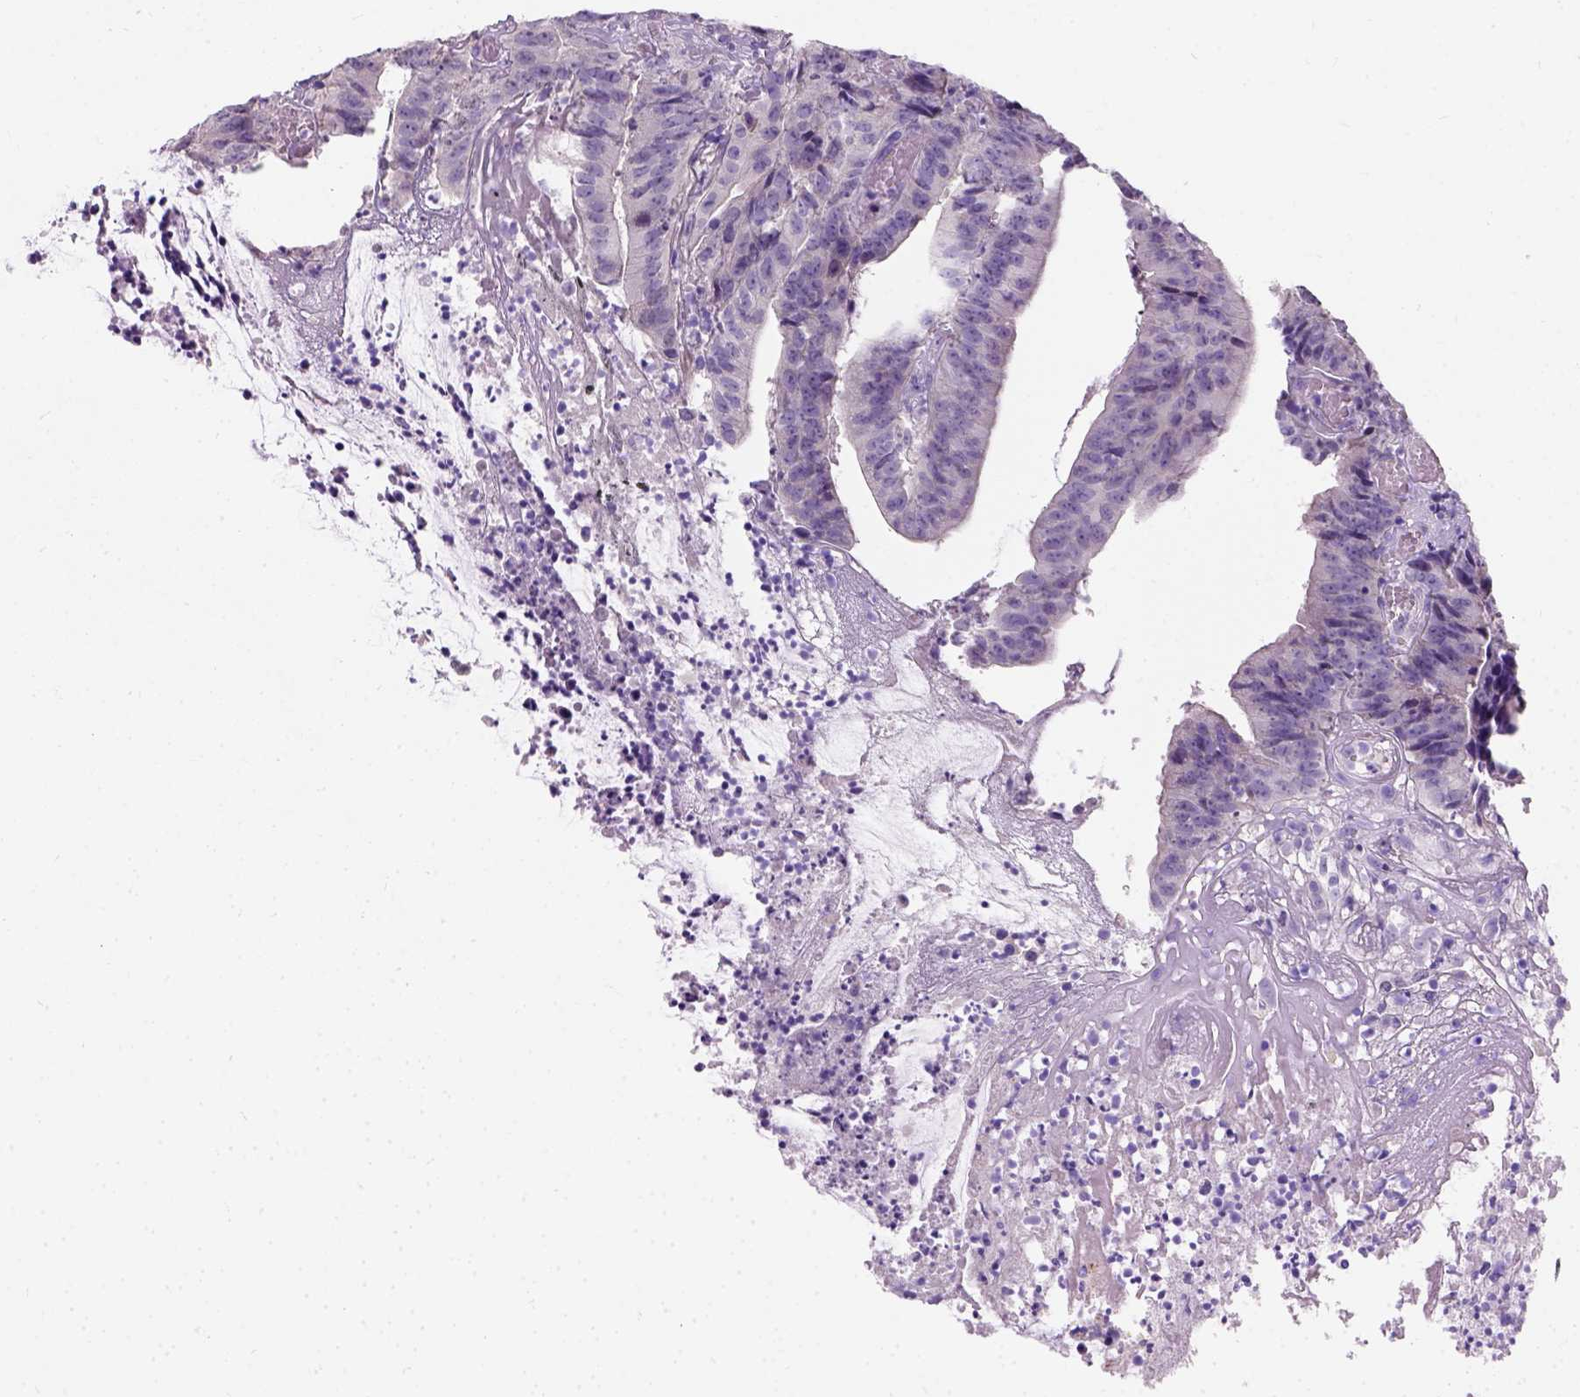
{"staining": {"intensity": "negative", "quantity": "none", "location": "none"}, "tissue": "colorectal cancer", "cell_type": "Tumor cells", "image_type": "cancer", "snomed": [{"axis": "morphology", "description": "Adenocarcinoma, NOS"}, {"axis": "topography", "description": "Colon"}], "caption": "There is no significant expression in tumor cells of colorectal adenocarcinoma.", "gene": "C20orf144", "patient": {"sex": "female", "age": 78}}